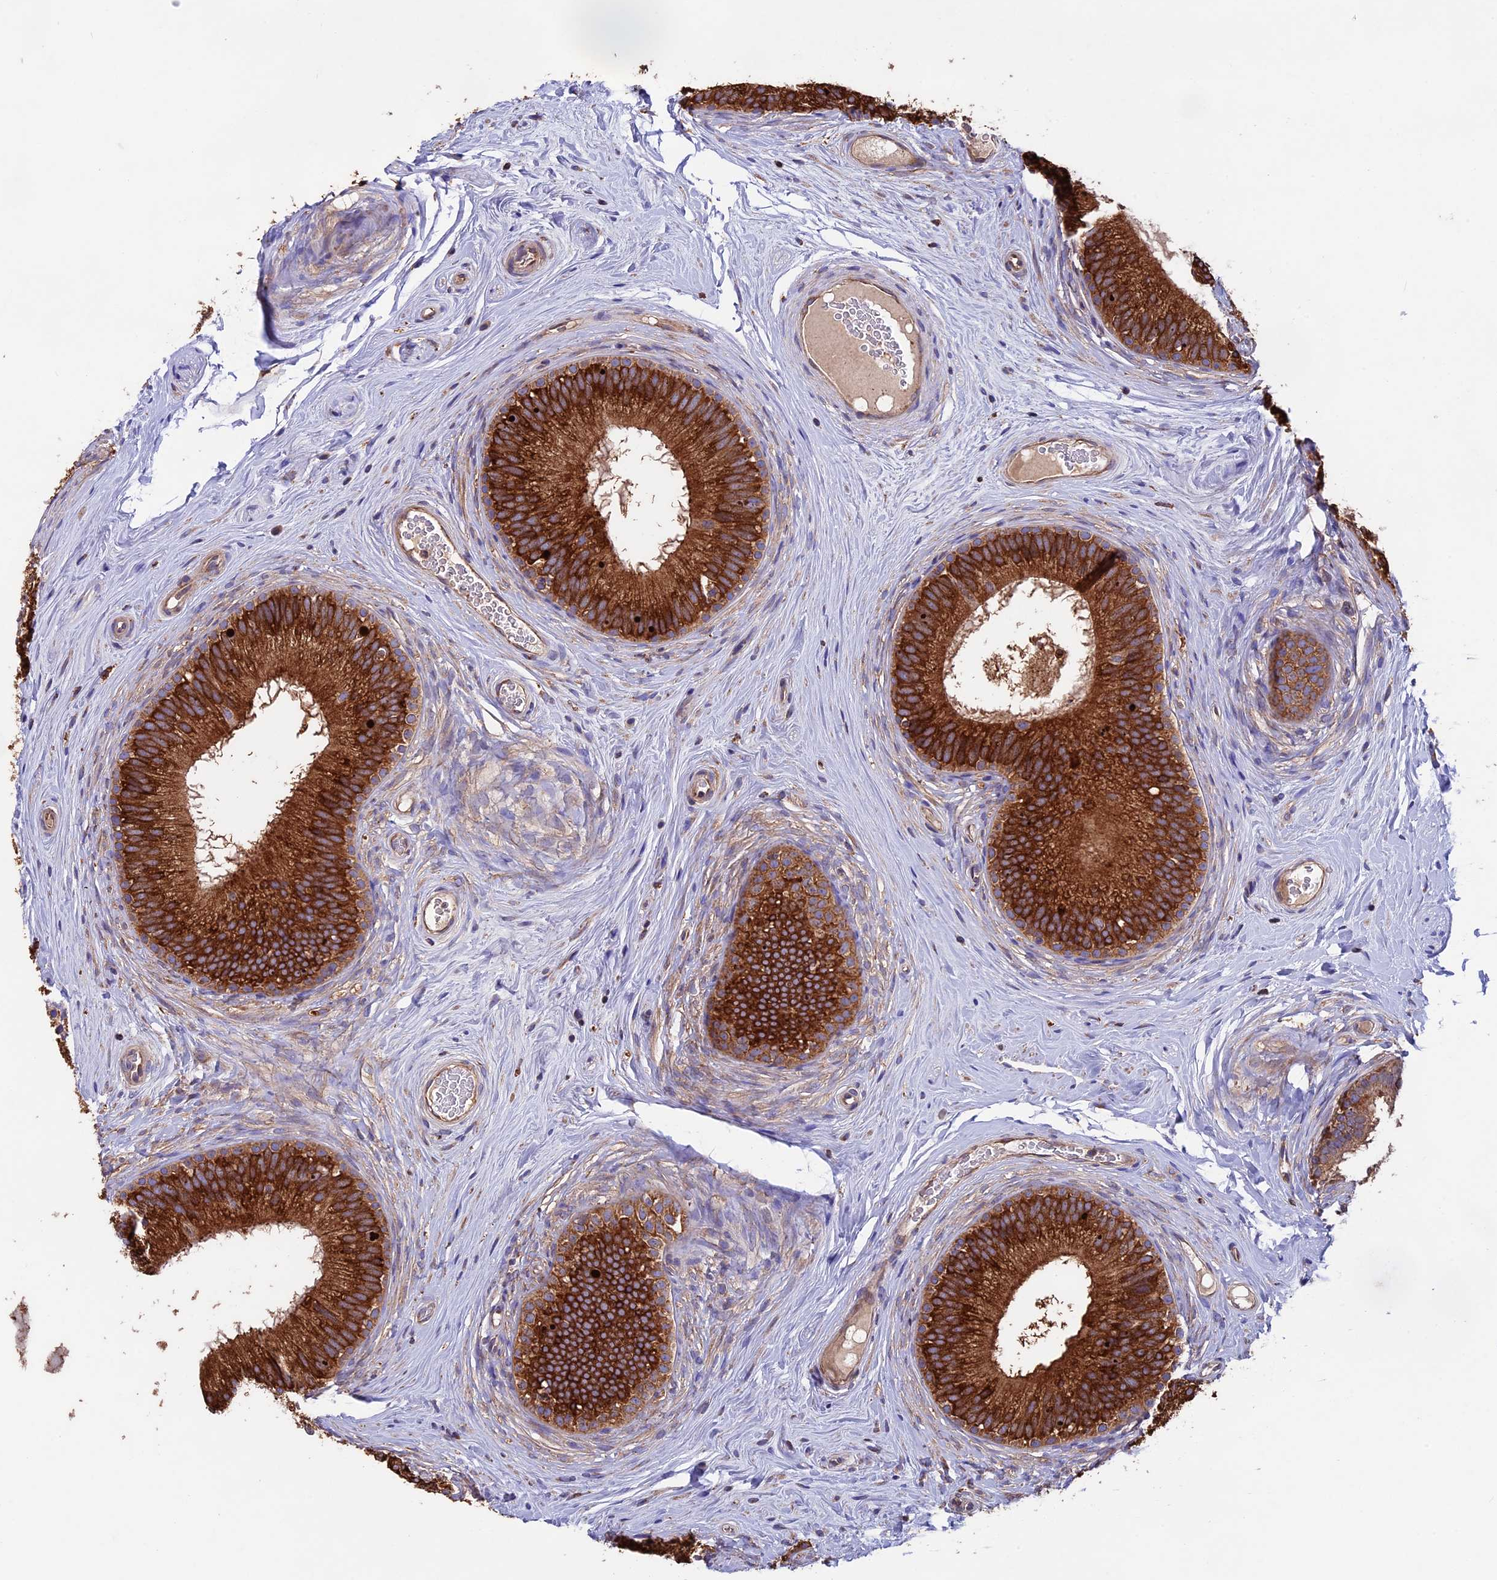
{"staining": {"intensity": "strong", "quantity": ">75%", "location": "cytoplasmic/membranous"}, "tissue": "epididymis", "cell_type": "Glandular cells", "image_type": "normal", "snomed": [{"axis": "morphology", "description": "Normal tissue, NOS"}, {"axis": "topography", "description": "Epididymis"}], "caption": "IHC of benign epididymis displays high levels of strong cytoplasmic/membranous staining in about >75% of glandular cells. The protein of interest is stained brown, and the nuclei are stained in blue (DAB IHC with brightfield microscopy, high magnification).", "gene": "BTBD3", "patient": {"sex": "male", "age": 33}}